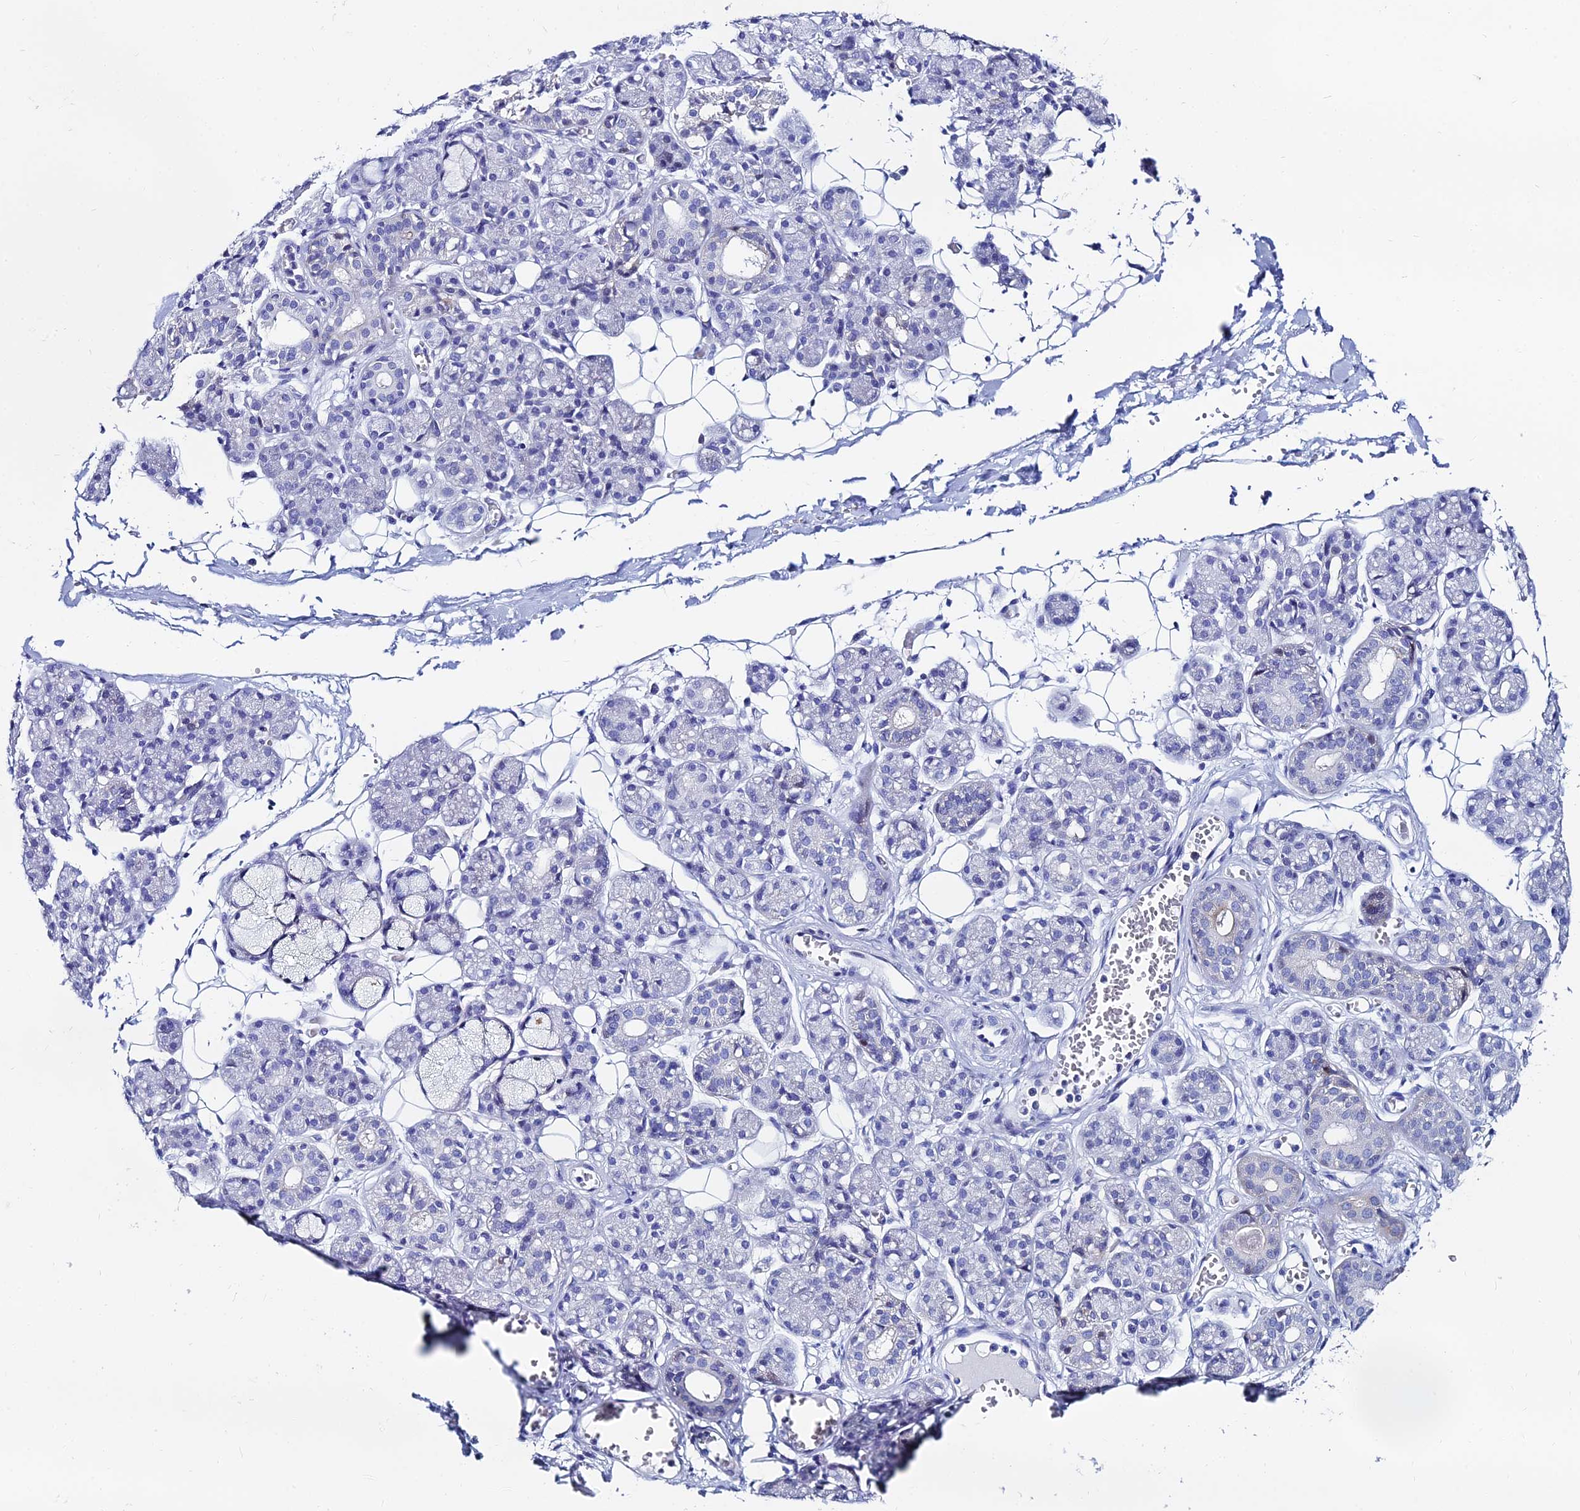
{"staining": {"intensity": "negative", "quantity": "none", "location": "none"}, "tissue": "salivary gland", "cell_type": "Glandular cells", "image_type": "normal", "snomed": [{"axis": "morphology", "description": "Normal tissue, NOS"}, {"axis": "topography", "description": "Salivary gland"}], "caption": "An immunohistochemistry (IHC) image of normal salivary gland is shown. There is no staining in glandular cells of salivary gland. Brightfield microscopy of immunohistochemistry stained with DAB (3,3'-diaminobenzidine) (brown) and hematoxylin (blue), captured at high magnification.", "gene": "HSPA1L", "patient": {"sex": "male", "age": 63}}